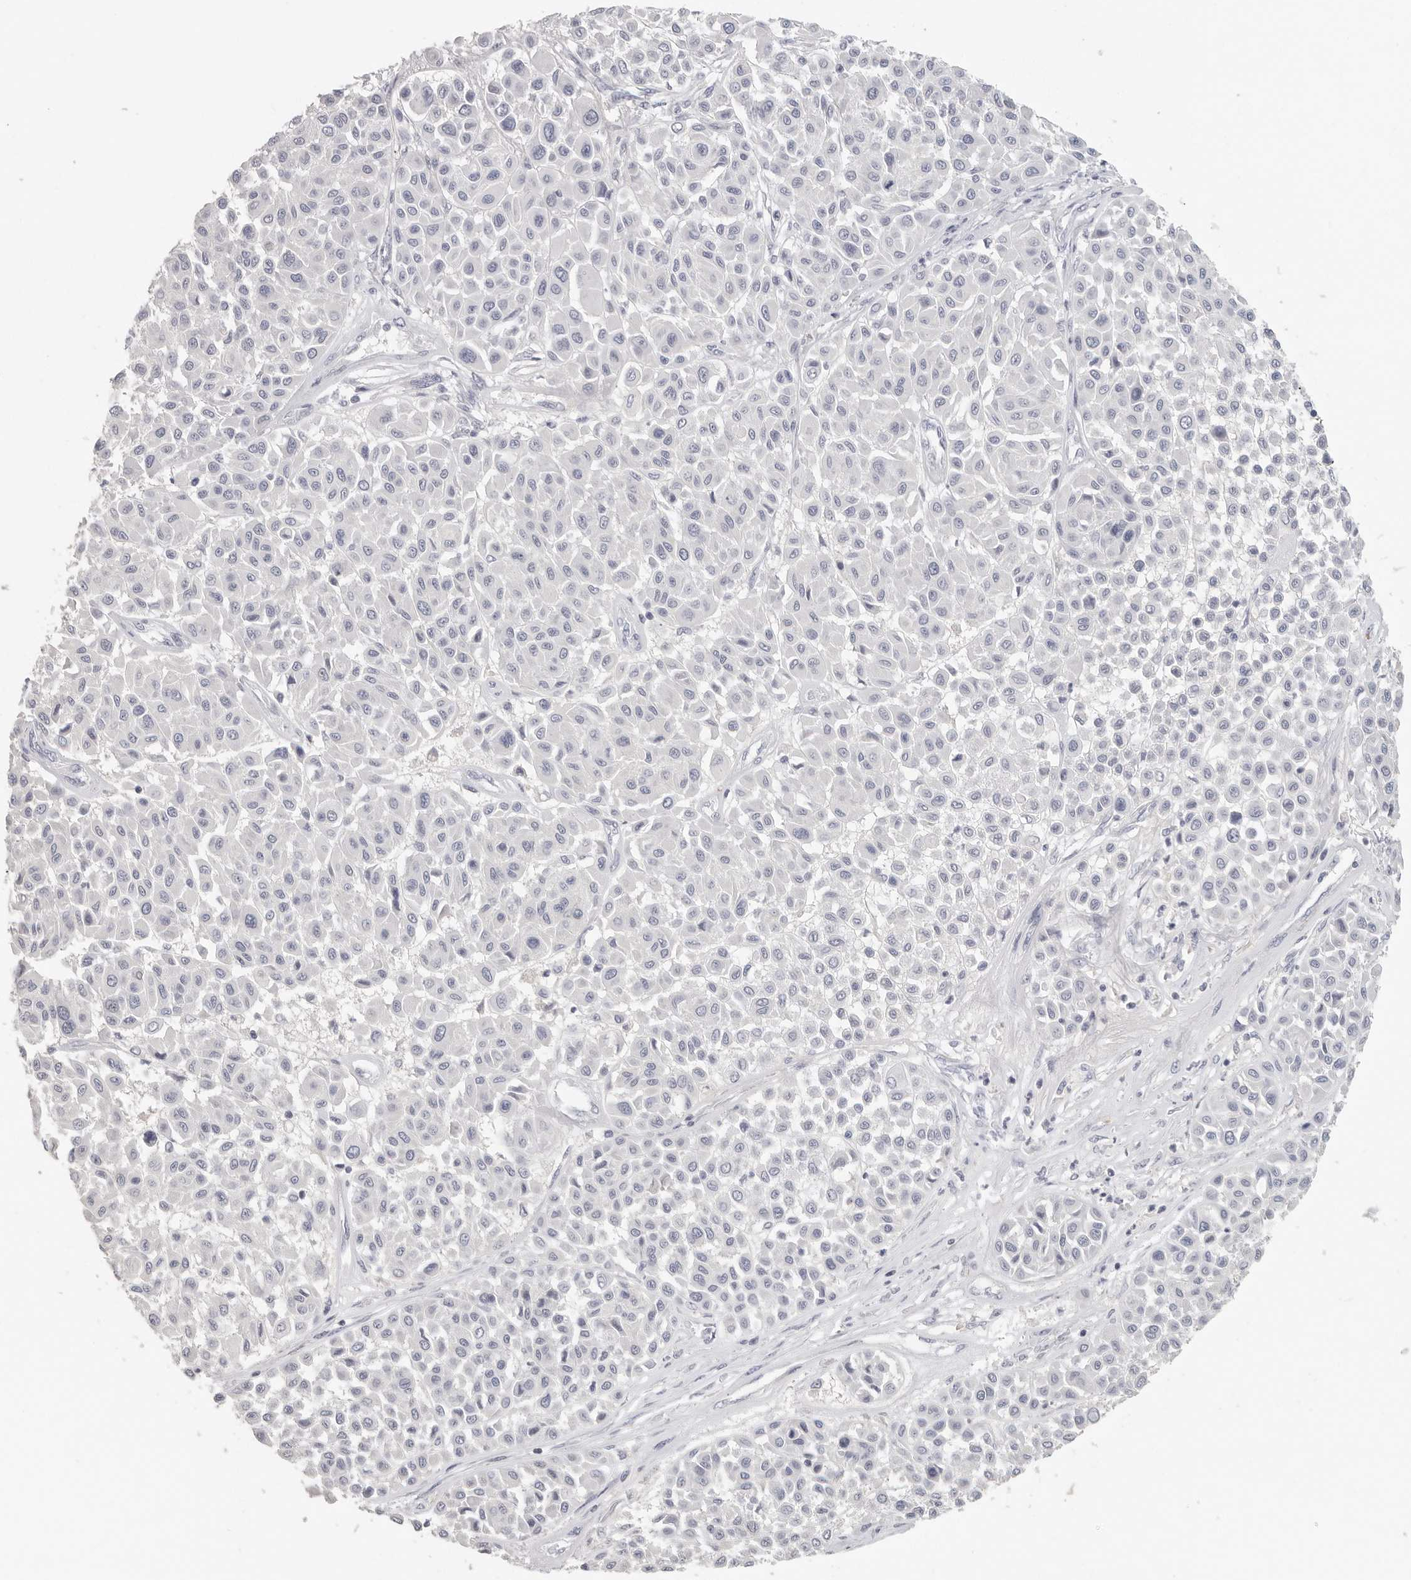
{"staining": {"intensity": "negative", "quantity": "none", "location": "none"}, "tissue": "melanoma", "cell_type": "Tumor cells", "image_type": "cancer", "snomed": [{"axis": "morphology", "description": "Malignant melanoma, Metastatic site"}, {"axis": "topography", "description": "Soft tissue"}], "caption": "Malignant melanoma (metastatic site) stained for a protein using IHC displays no expression tumor cells.", "gene": "DNAJC11", "patient": {"sex": "male", "age": 41}}